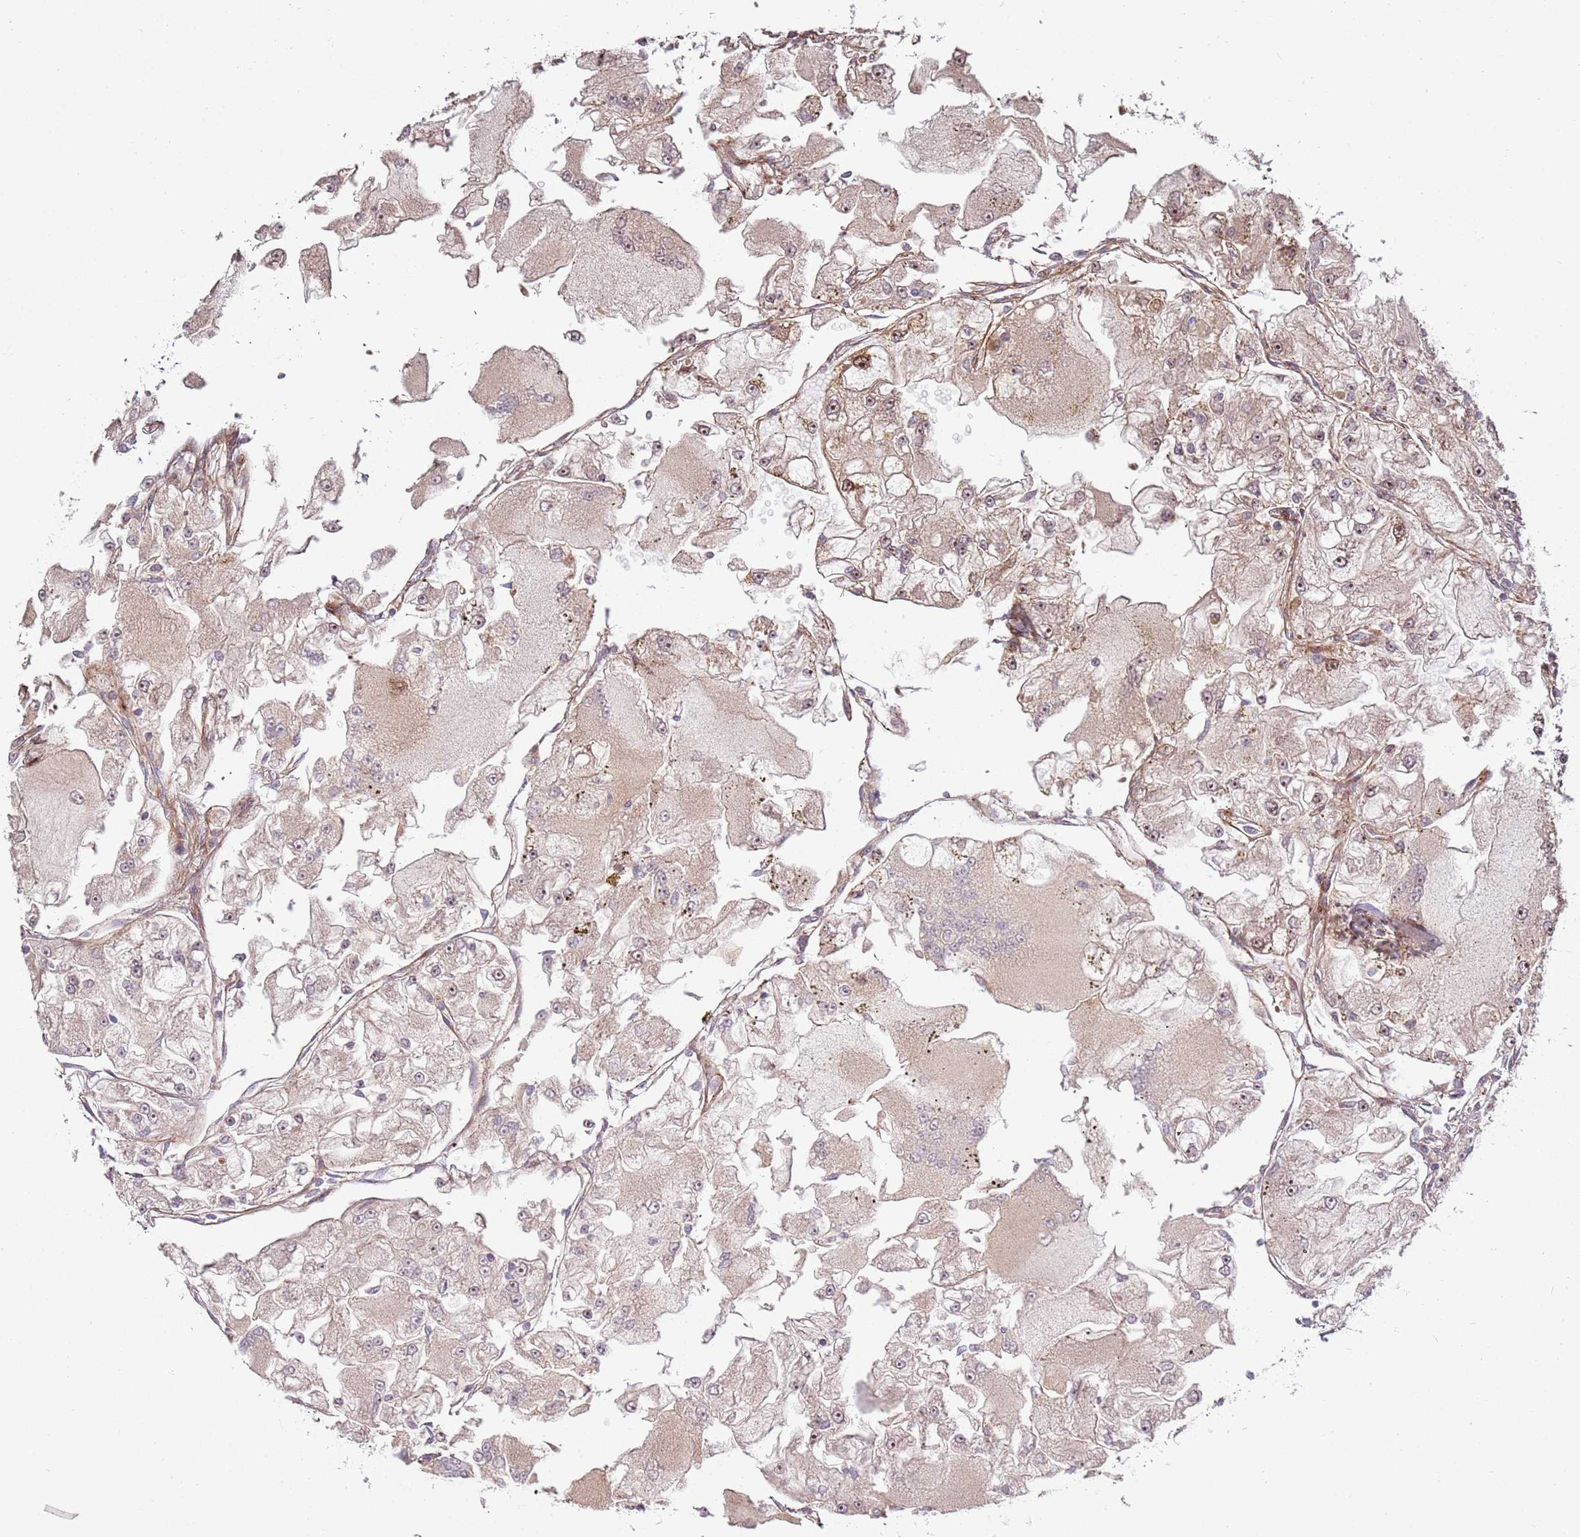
{"staining": {"intensity": "weak", "quantity": "<25%", "location": "cytoplasmic/membranous"}, "tissue": "renal cancer", "cell_type": "Tumor cells", "image_type": "cancer", "snomed": [{"axis": "morphology", "description": "Adenocarcinoma, NOS"}, {"axis": "topography", "description": "Kidney"}], "caption": "This is an immunohistochemistry (IHC) photomicrograph of renal cancer. There is no positivity in tumor cells.", "gene": "RHBDL1", "patient": {"sex": "female", "age": 72}}